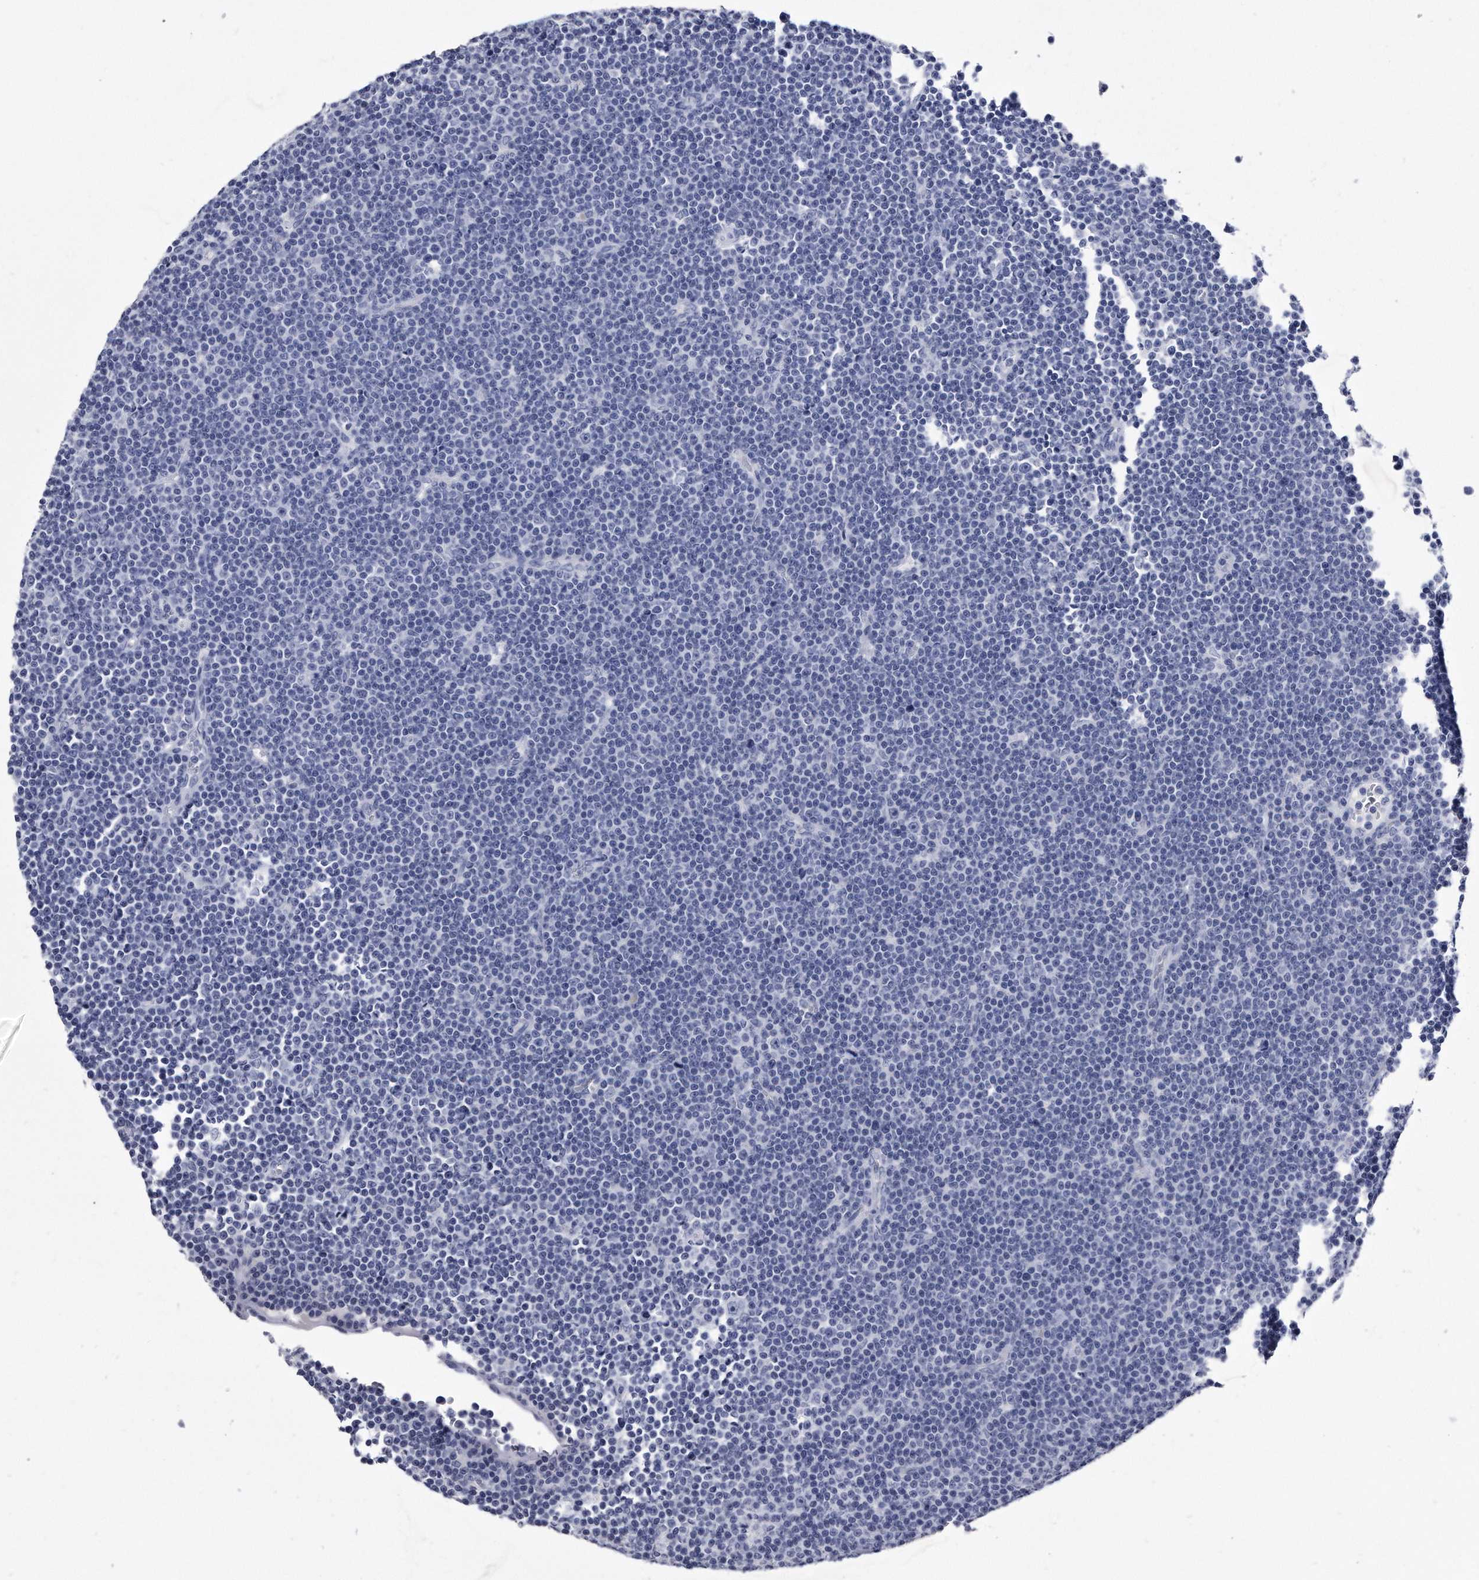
{"staining": {"intensity": "negative", "quantity": "none", "location": "none"}, "tissue": "lymphoma", "cell_type": "Tumor cells", "image_type": "cancer", "snomed": [{"axis": "morphology", "description": "Malignant lymphoma, non-Hodgkin's type, Low grade"}, {"axis": "topography", "description": "Lymph node"}], "caption": "This is an IHC photomicrograph of low-grade malignant lymphoma, non-Hodgkin's type. There is no positivity in tumor cells.", "gene": "KCTD8", "patient": {"sex": "female", "age": 67}}